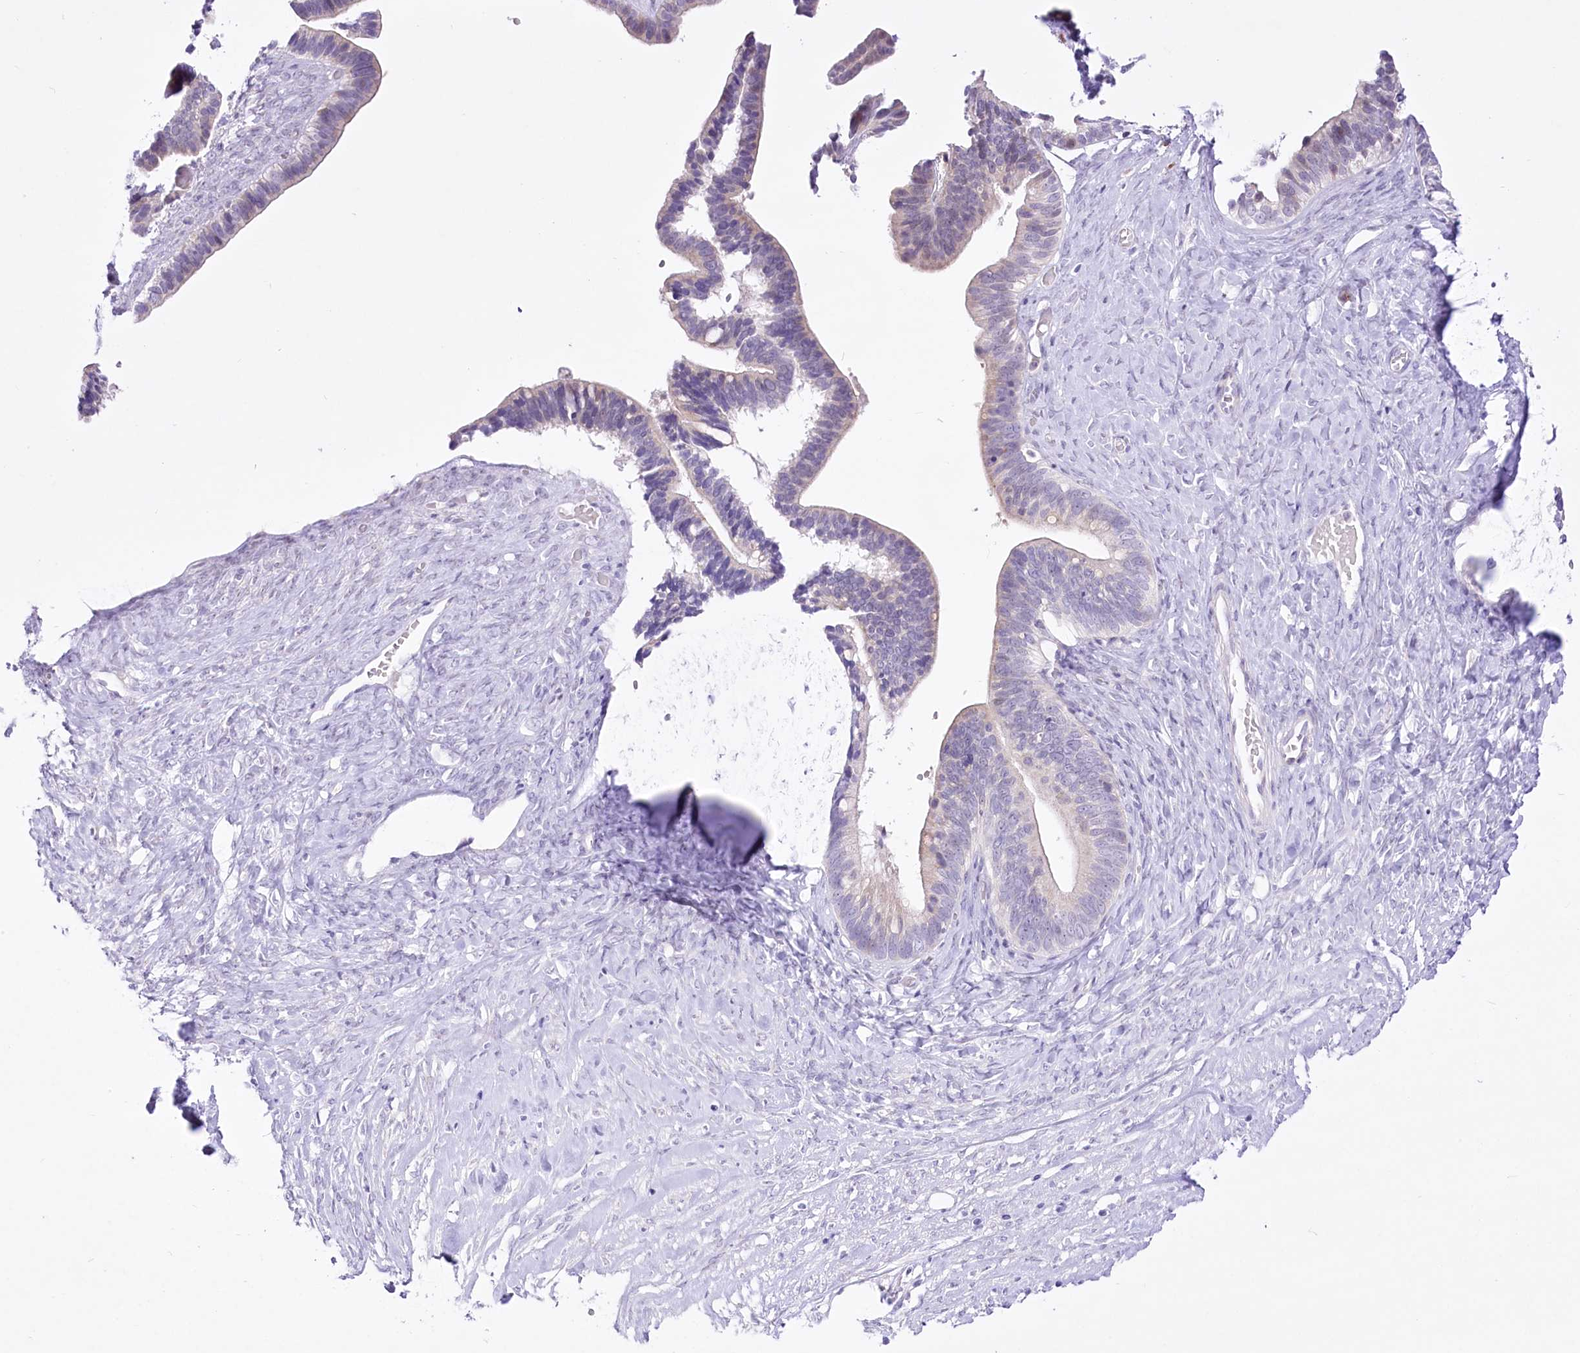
{"staining": {"intensity": "negative", "quantity": "none", "location": "none"}, "tissue": "ovarian cancer", "cell_type": "Tumor cells", "image_type": "cancer", "snomed": [{"axis": "morphology", "description": "Cystadenocarcinoma, serous, NOS"}, {"axis": "topography", "description": "Ovary"}], "caption": "High magnification brightfield microscopy of ovarian cancer (serous cystadenocarcinoma) stained with DAB (brown) and counterstained with hematoxylin (blue): tumor cells show no significant positivity.", "gene": "BEND7", "patient": {"sex": "female", "age": 56}}